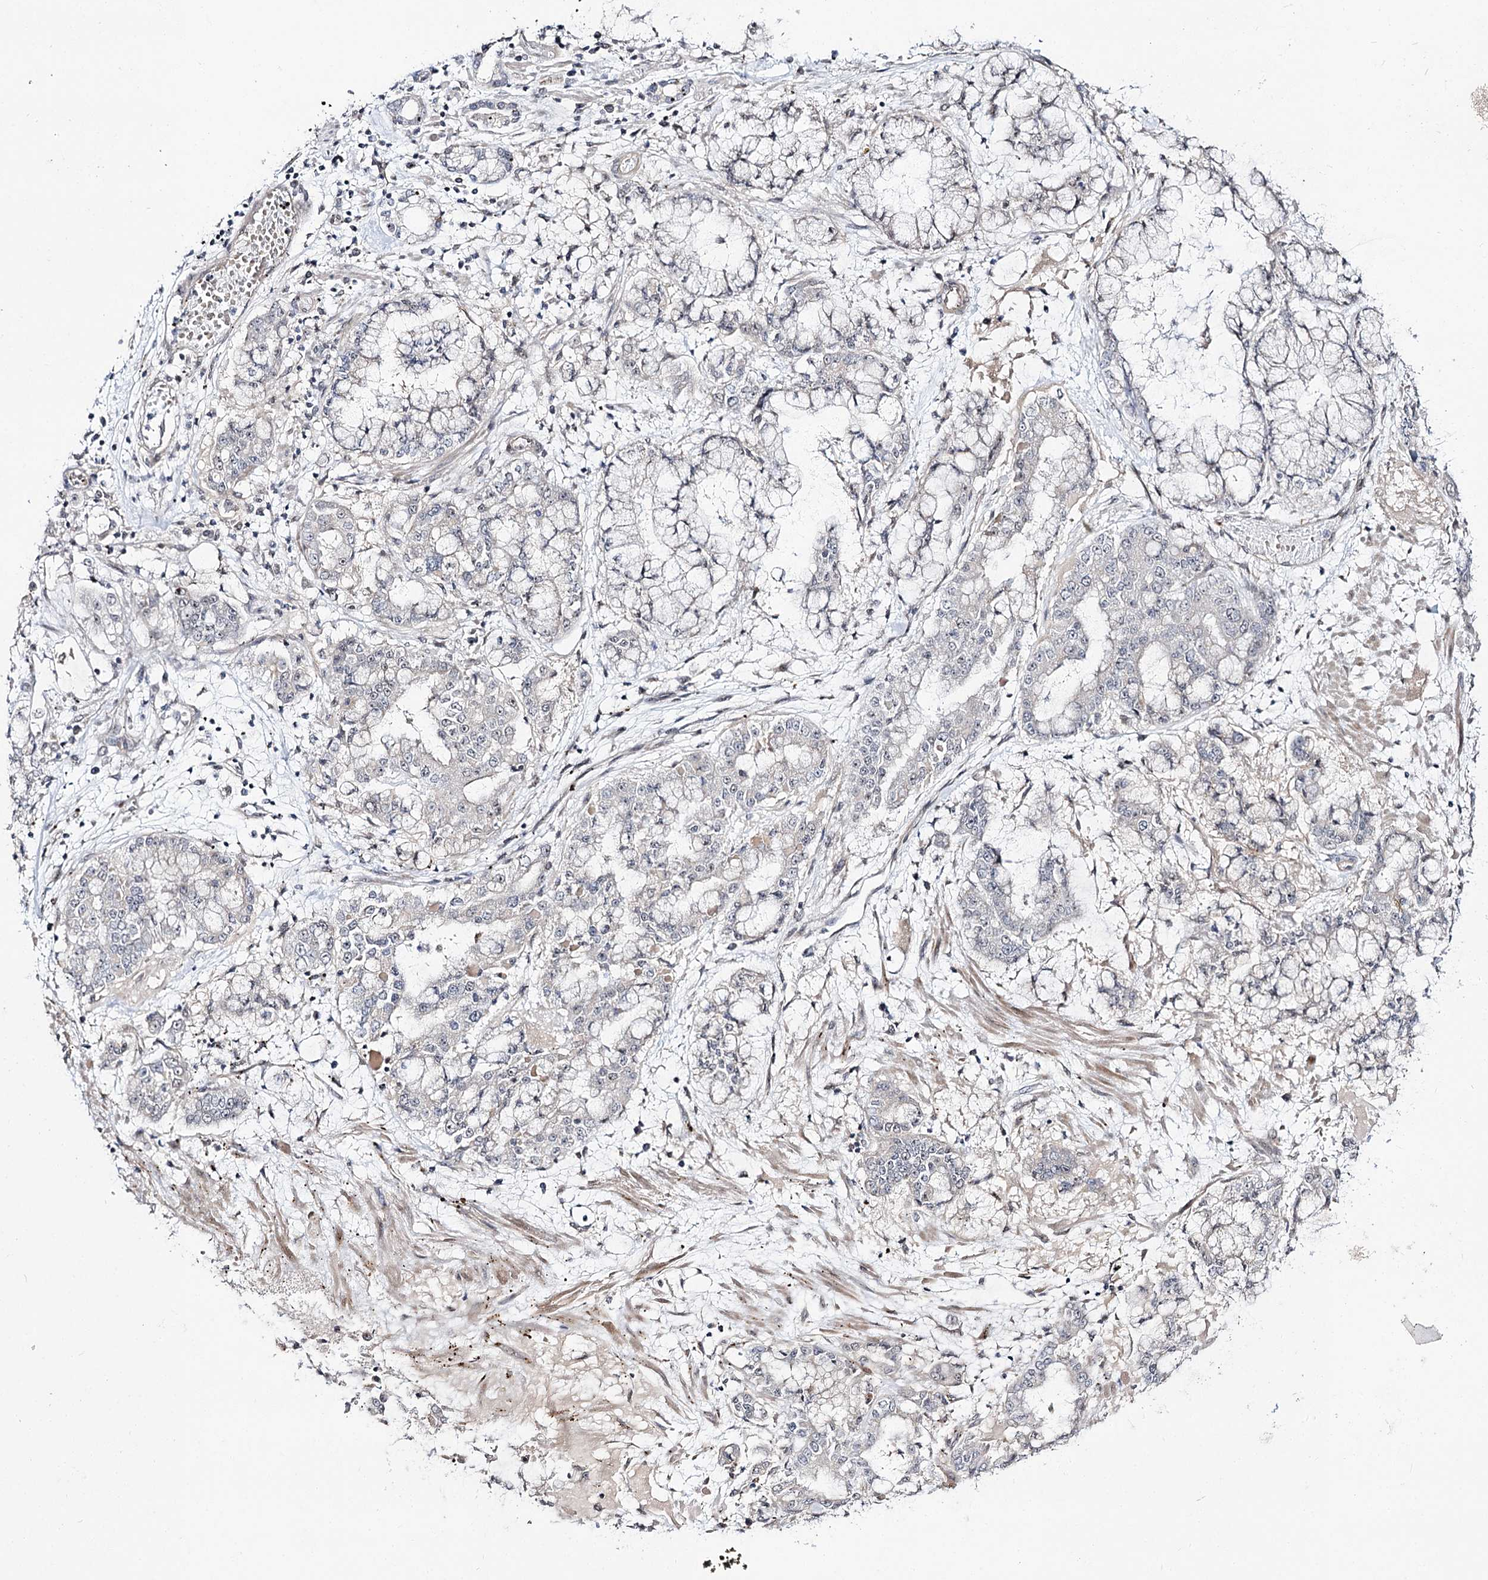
{"staining": {"intensity": "negative", "quantity": "none", "location": "none"}, "tissue": "stomach cancer", "cell_type": "Tumor cells", "image_type": "cancer", "snomed": [{"axis": "morphology", "description": "Normal tissue, NOS"}, {"axis": "morphology", "description": "Adenocarcinoma, NOS"}, {"axis": "topography", "description": "Stomach, upper"}, {"axis": "topography", "description": "Stomach"}], "caption": "Tumor cells show no significant expression in stomach cancer.", "gene": "RRP9", "patient": {"sex": "male", "age": 76}}